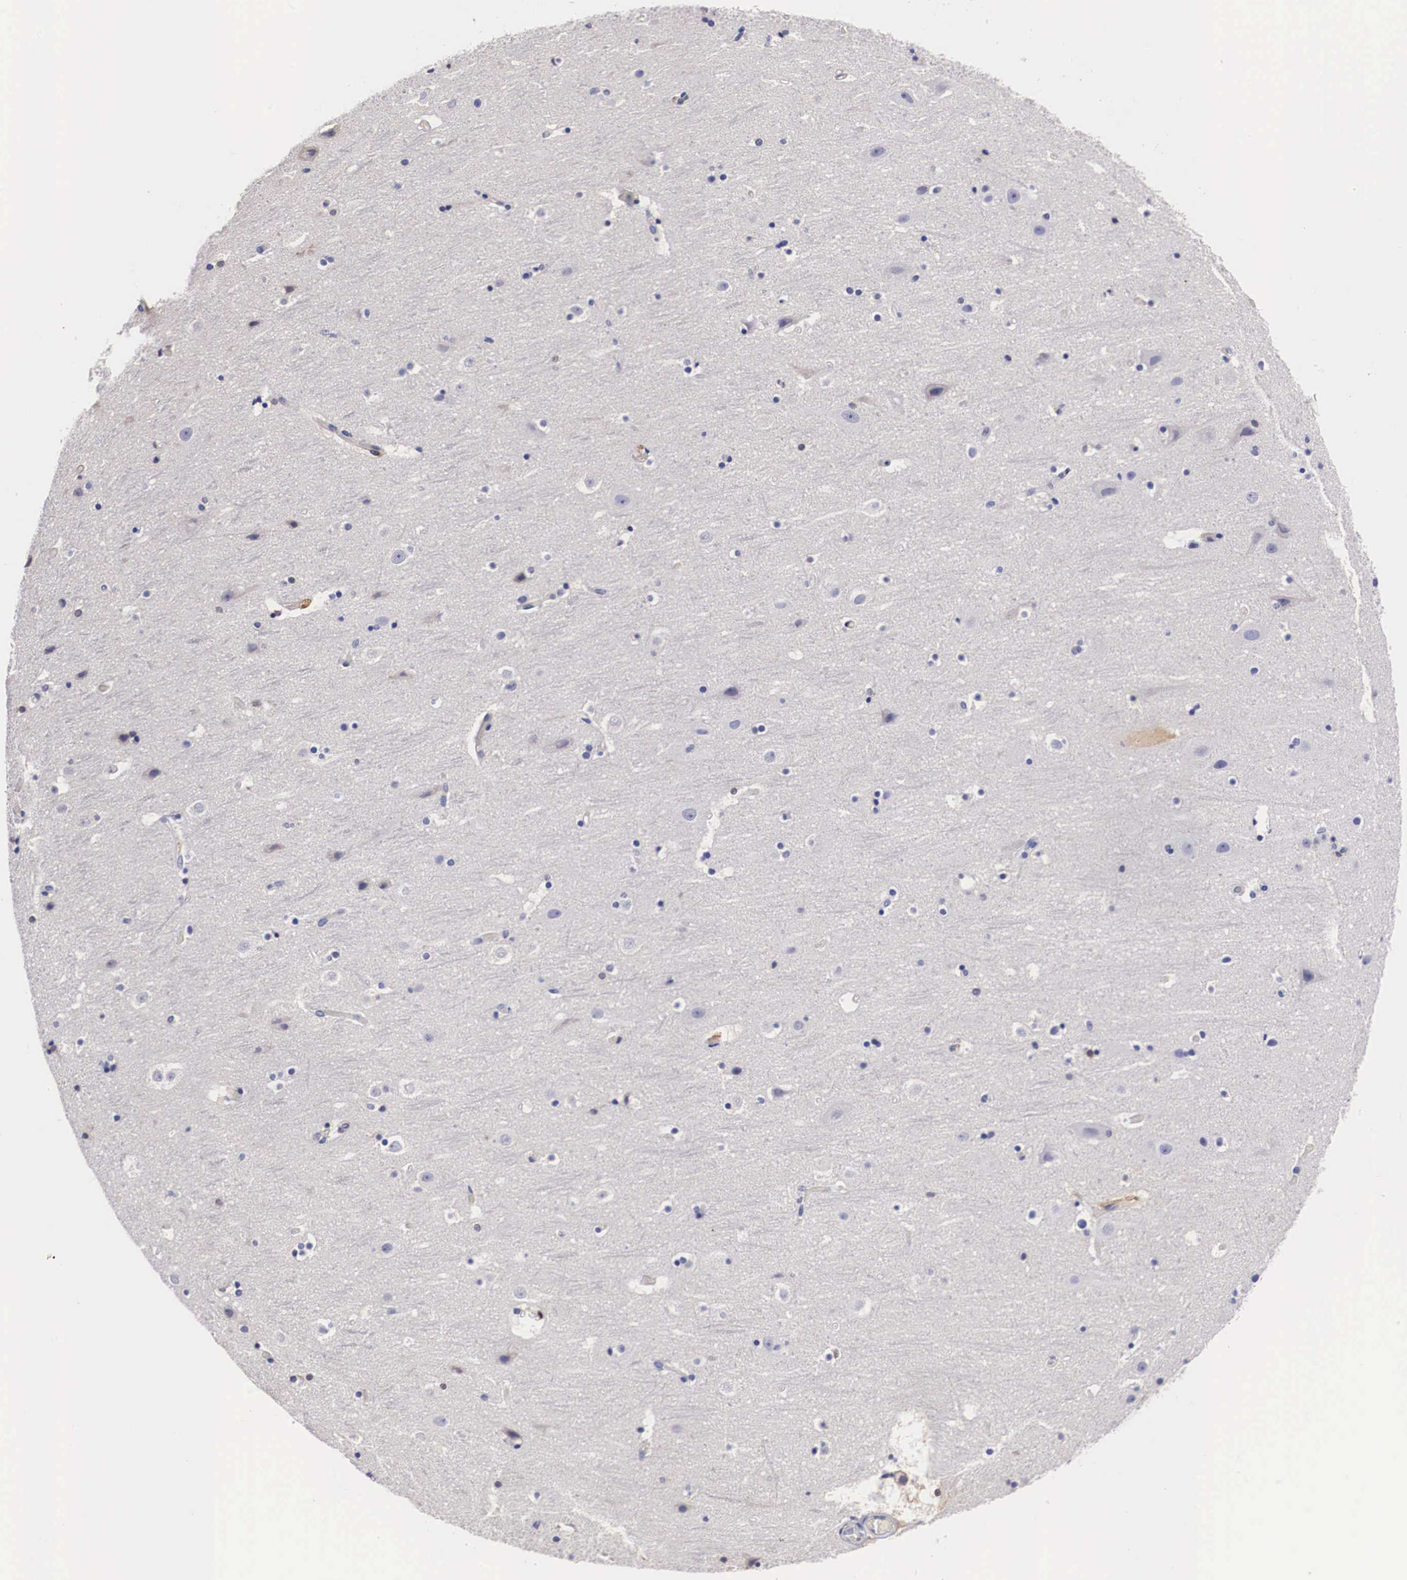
{"staining": {"intensity": "negative", "quantity": "none", "location": "none"}, "tissue": "cerebral cortex", "cell_type": "Endothelial cells", "image_type": "normal", "snomed": [{"axis": "morphology", "description": "Normal tissue, NOS"}, {"axis": "topography", "description": "Cerebral cortex"}], "caption": "Immunohistochemistry (IHC) histopathology image of benign human cerebral cortex stained for a protein (brown), which reveals no expression in endothelial cells.", "gene": "RENBP", "patient": {"sex": "male", "age": 45}}